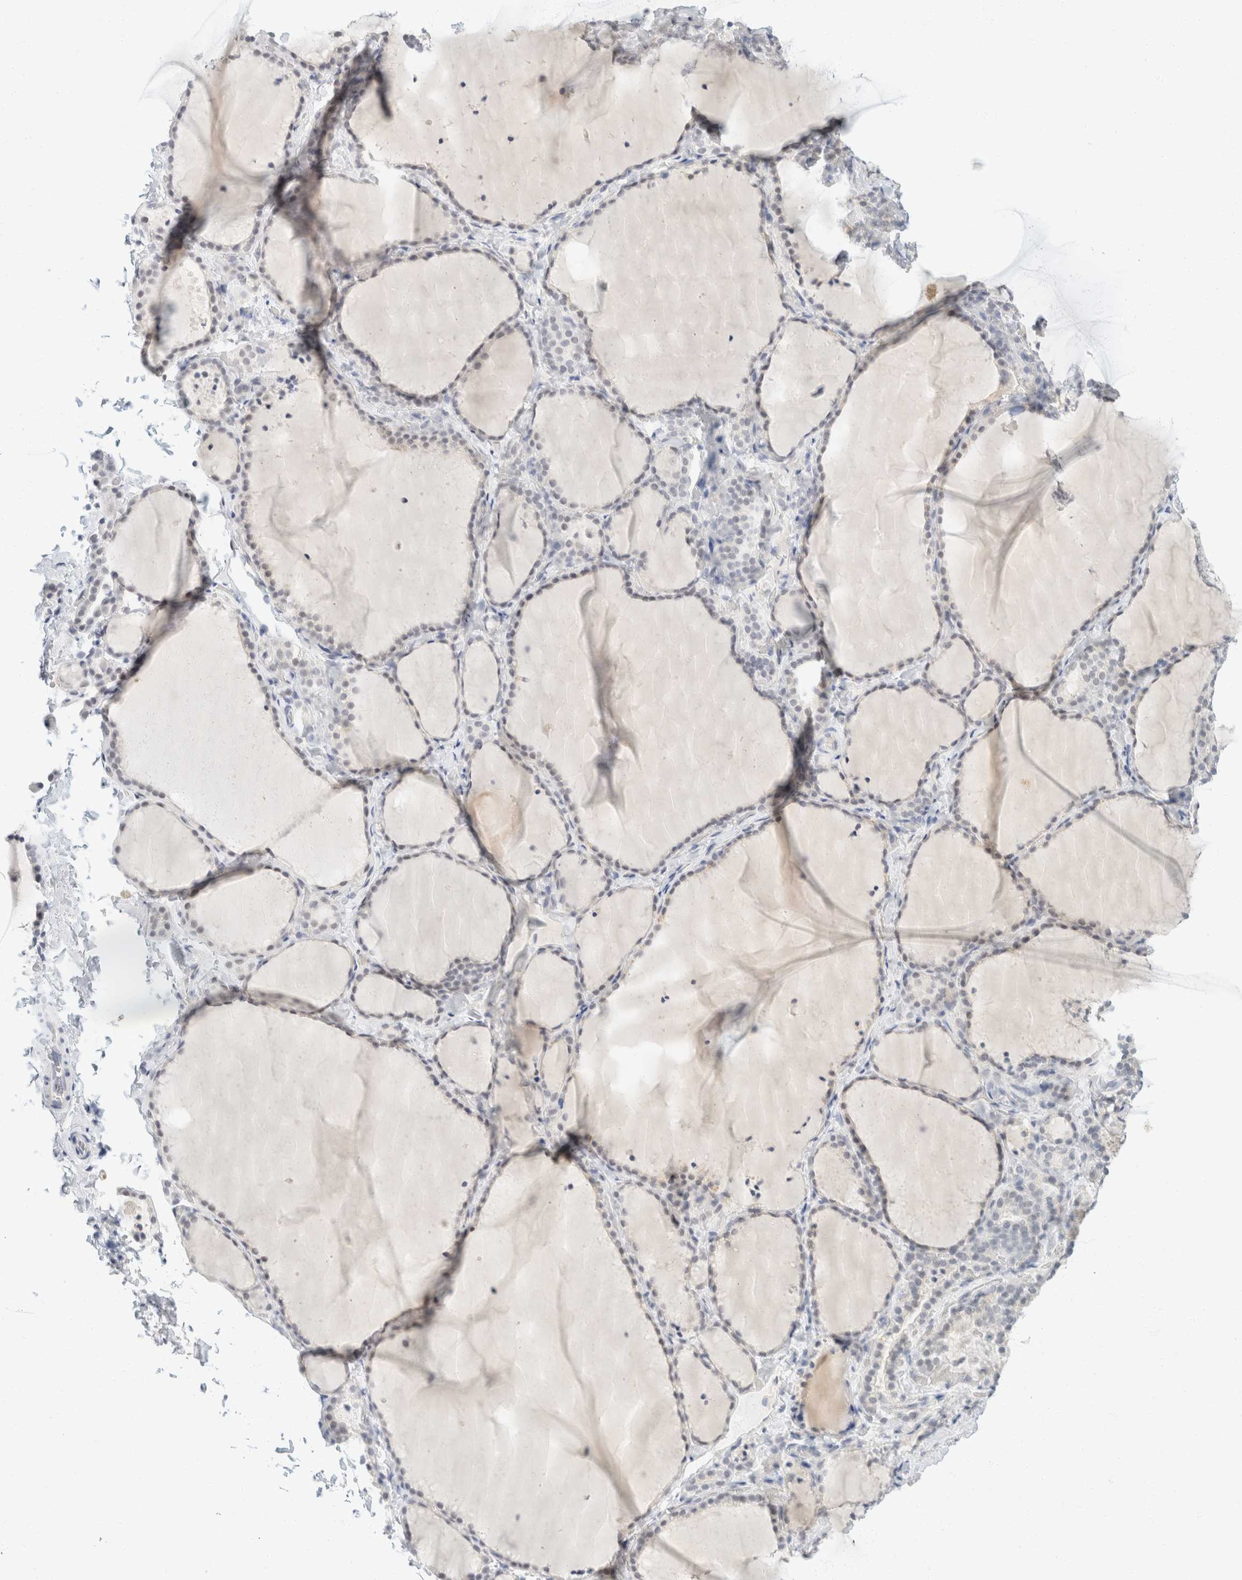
{"staining": {"intensity": "negative", "quantity": "none", "location": "none"}, "tissue": "thyroid gland", "cell_type": "Glandular cells", "image_type": "normal", "snomed": [{"axis": "morphology", "description": "Normal tissue, NOS"}, {"axis": "topography", "description": "Thyroid gland"}], "caption": "Protein analysis of unremarkable thyroid gland demonstrates no significant positivity in glandular cells.", "gene": "KRT20", "patient": {"sex": "female", "age": 22}}